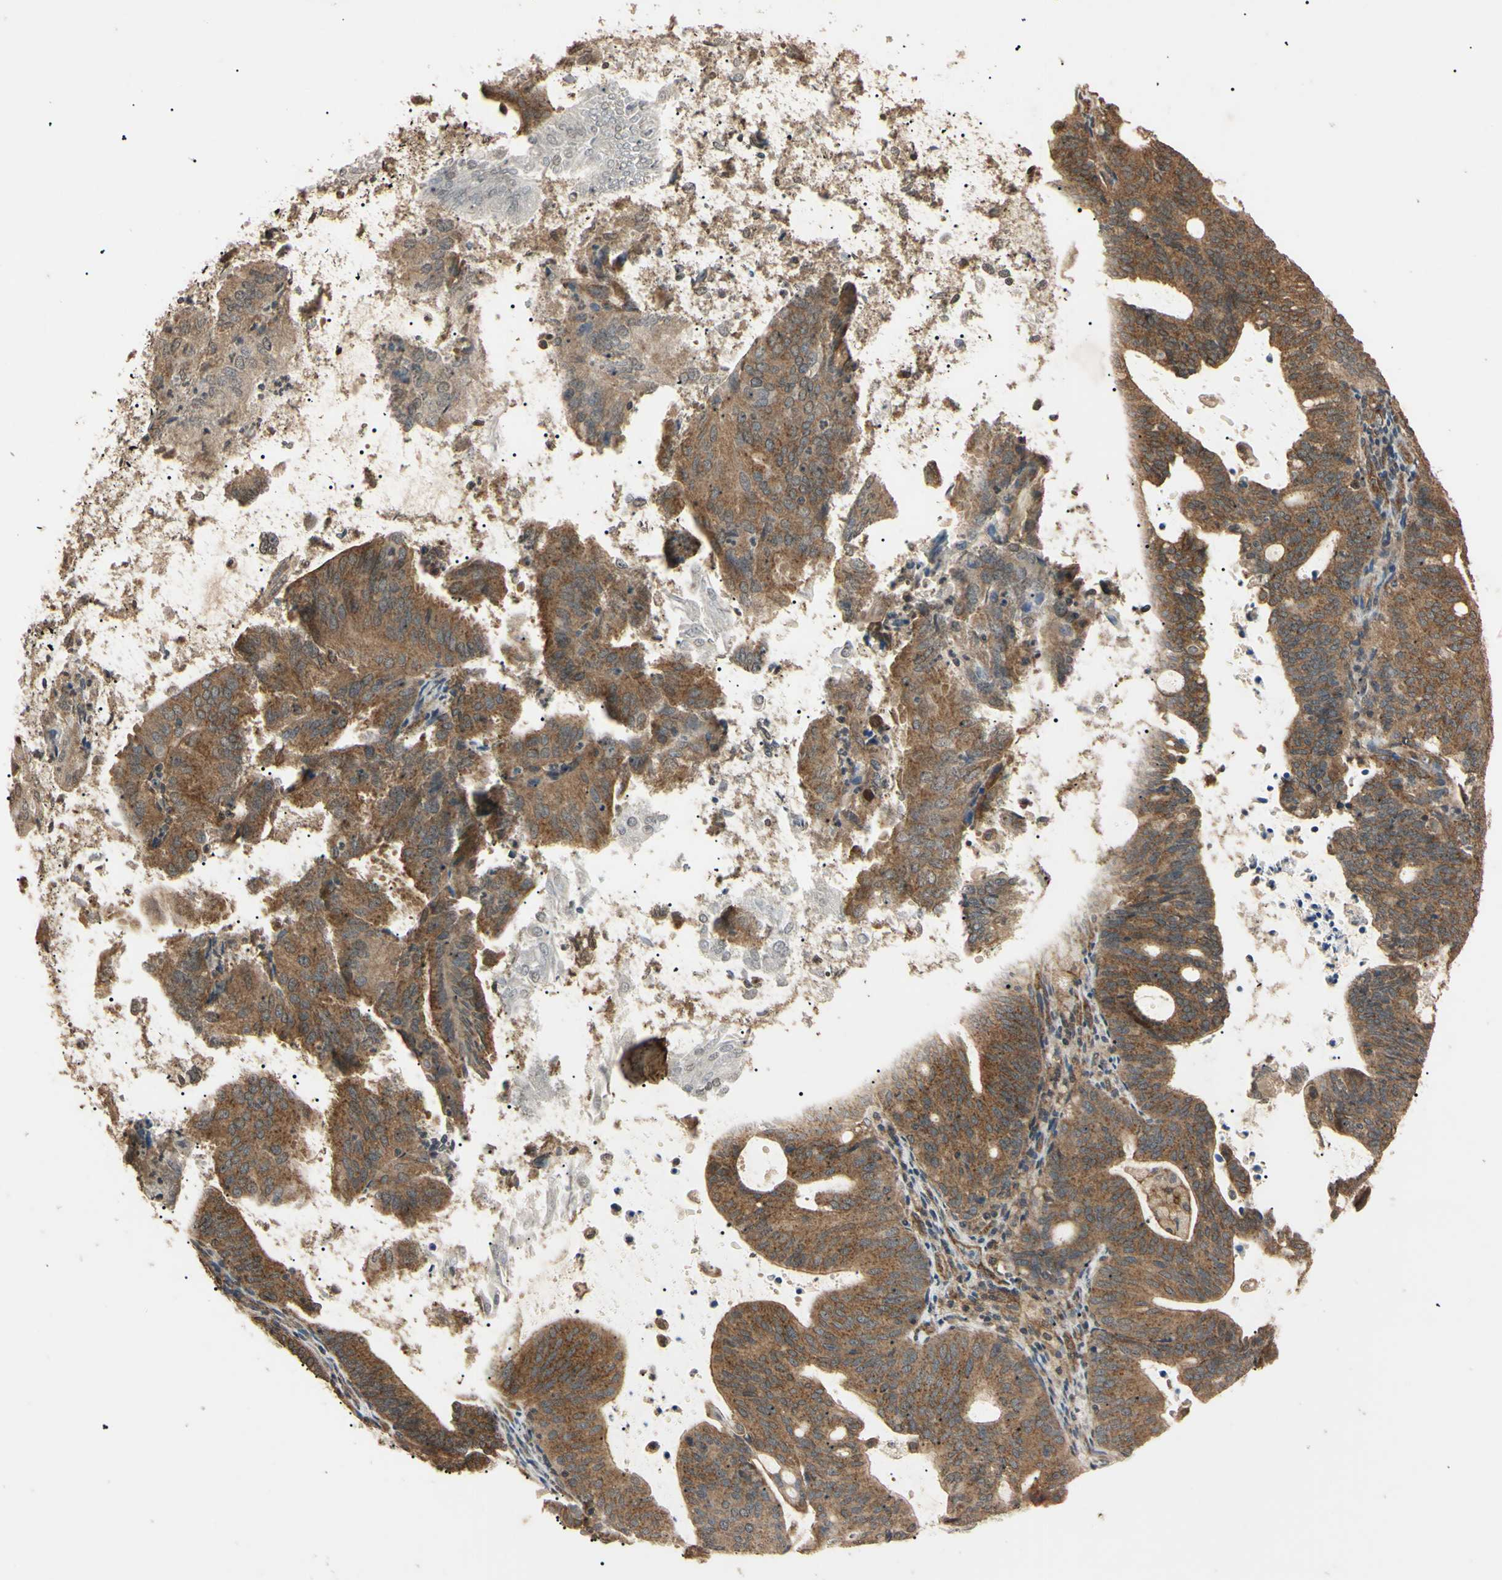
{"staining": {"intensity": "moderate", "quantity": ">75%", "location": "cytoplasmic/membranous"}, "tissue": "endometrial cancer", "cell_type": "Tumor cells", "image_type": "cancer", "snomed": [{"axis": "morphology", "description": "Adenocarcinoma, NOS"}, {"axis": "topography", "description": "Uterus"}], "caption": "IHC of adenocarcinoma (endometrial) demonstrates medium levels of moderate cytoplasmic/membranous expression in approximately >75% of tumor cells. (DAB (3,3'-diaminobenzidine) = brown stain, brightfield microscopy at high magnification).", "gene": "EPN1", "patient": {"sex": "female", "age": 83}}